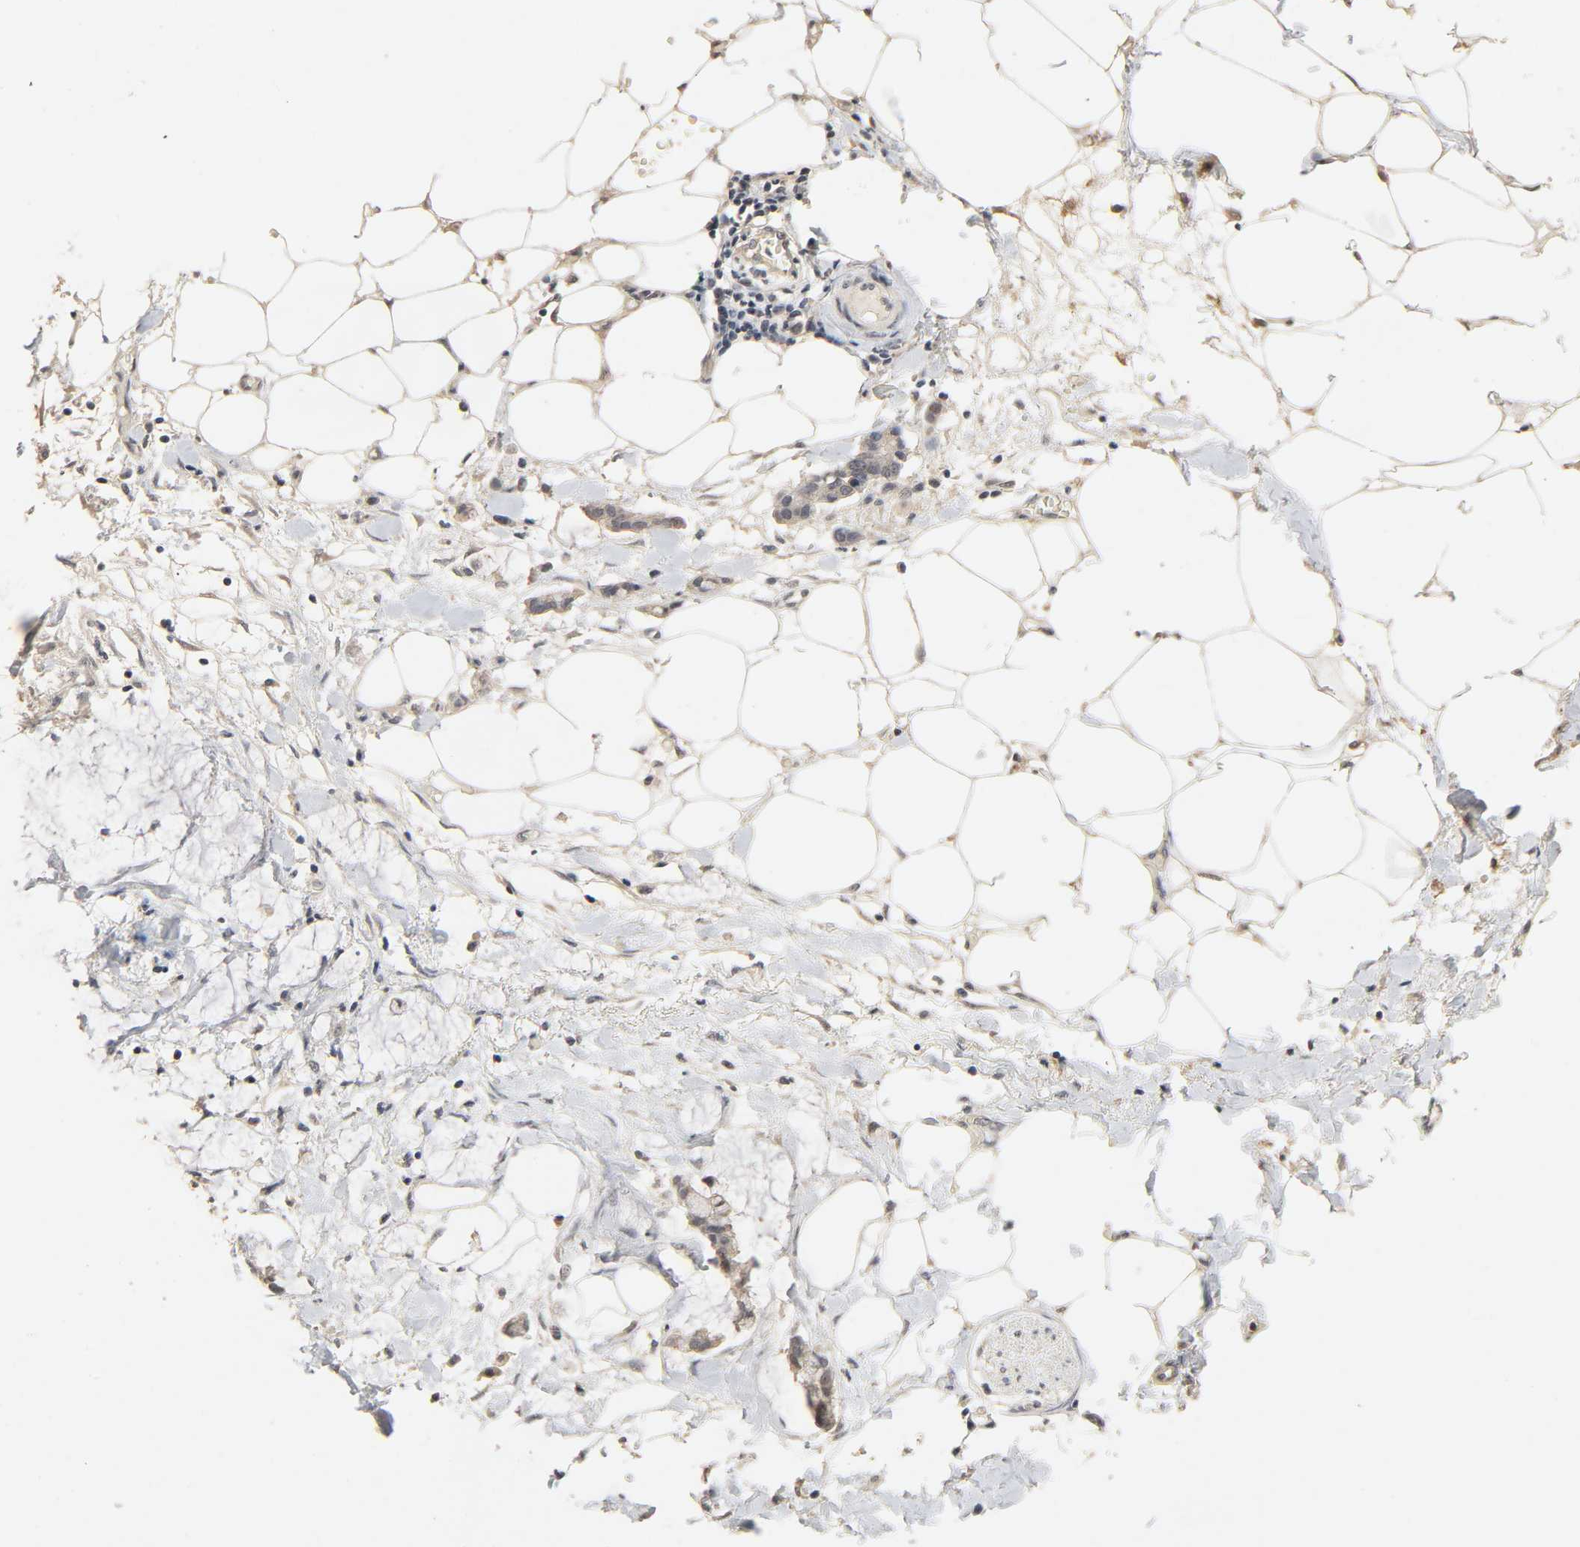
{"staining": {"intensity": "weak", "quantity": "25%-75%", "location": "cytoplasmic/membranous"}, "tissue": "adipose tissue", "cell_type": "Adipocytes", "image_type": "normal", "snomed": [{"axis": "morphology", "description": "Normal tissue, NOS"}, {"axis": "morphology", "description": "Adenocarcinoma, NOS"}, {"axis": "topography", "description": "Colon"}, {"axis": "topography", "description": "Peripheral nerve tissue"}], "caption": "Approximately 25%-75% of adipocytes in unremarkable adipose tissue reveal weak cytoplasmic/membranous protein expression as visualized by brown immunohistochemical staining.", "gene": "MAGEA8", "patient": {"sex": "male", "age": 14}}